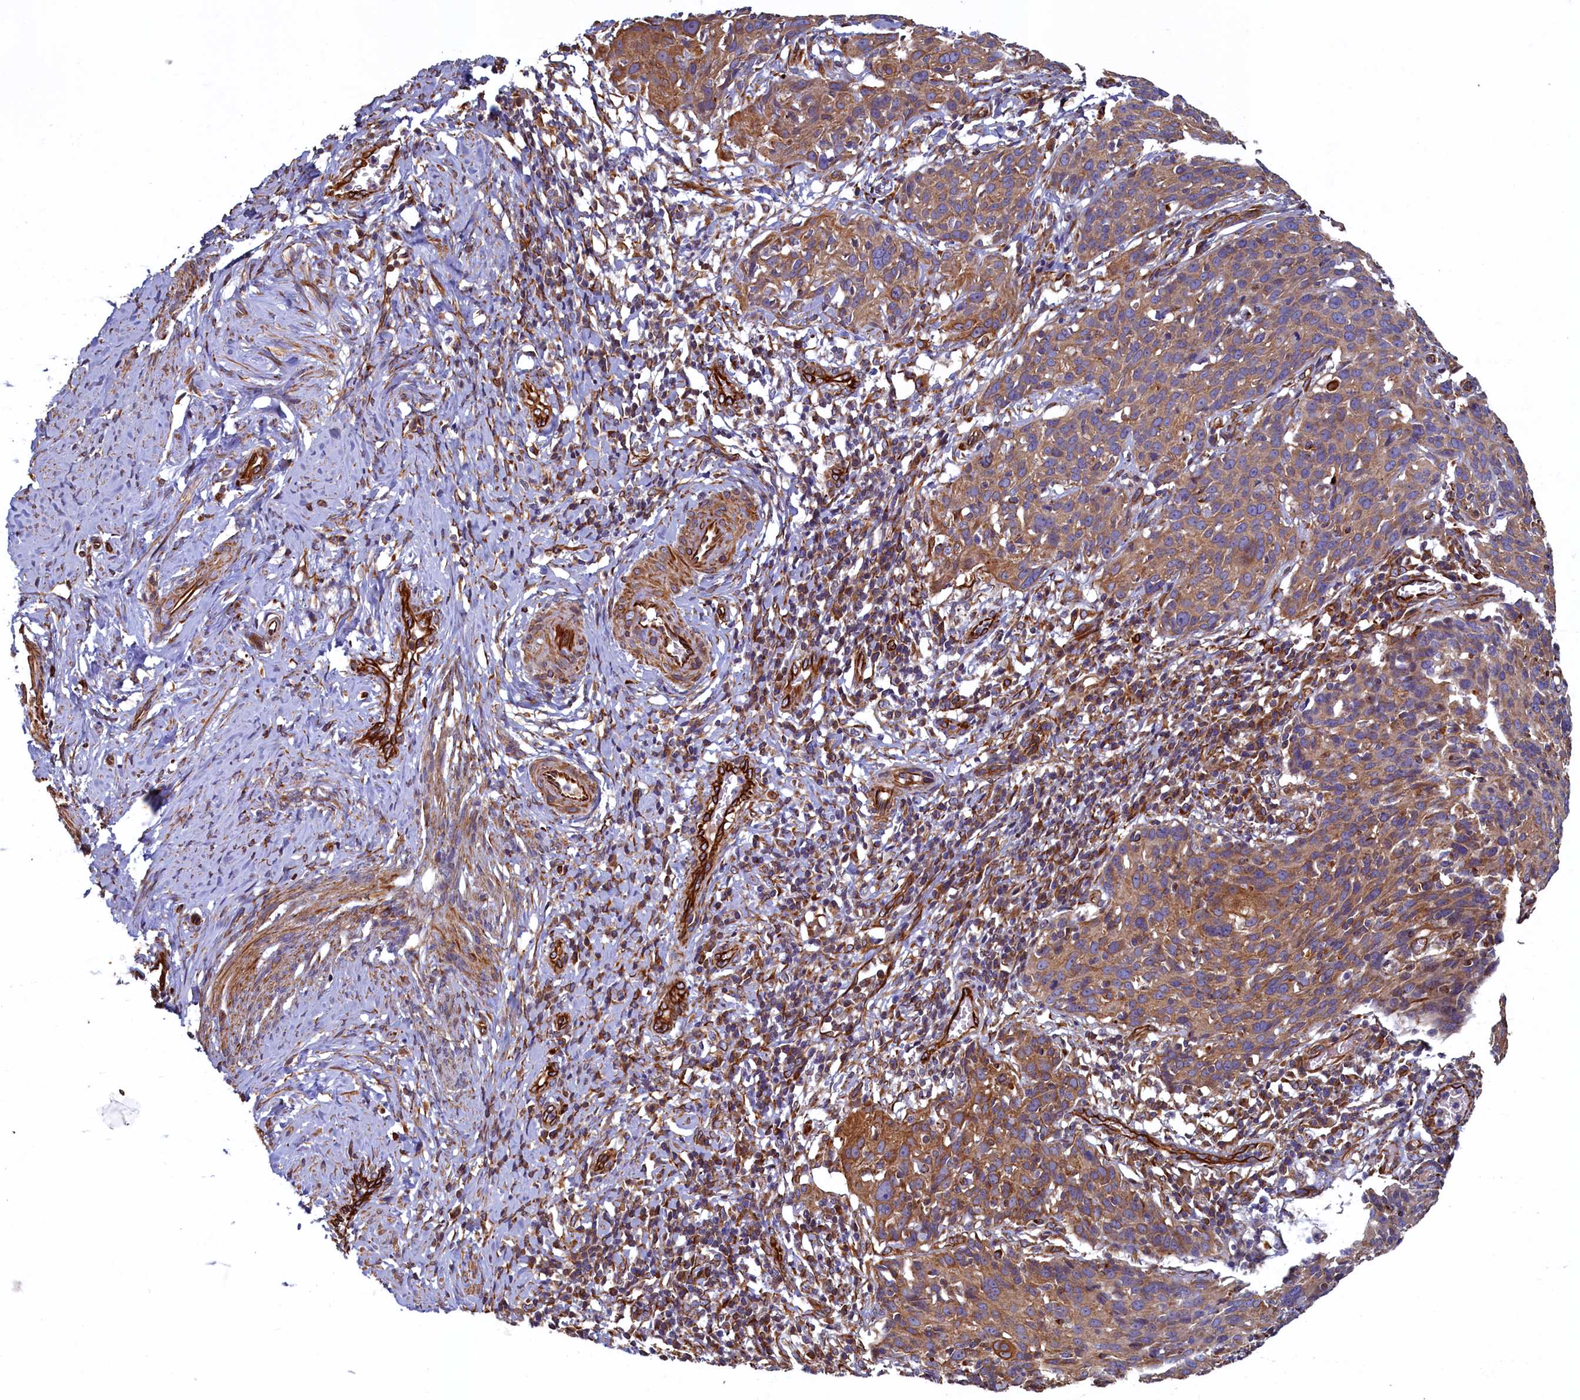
{"staining": {"intensity": "moderate", "quantity": ">75%", "location": "cytoplasmic/membranous"}, "tissue": "cervical cancer", "cell_type": "Tumor cells", "image_type": "cancer", "snomed": [{"axis": "morphology", "description": "Squamous cell carcinoma, NOS"}, {"axis": "topography", "description": "Cervix"}], "caption": "The histopathology image displays staining of squamous cell carcinoma (cervical), revealing moderate cytoplasmic/membranous protein expression (brown color) within tumor cells. (IHC, brightfield microscopy, high magnification).", "gene": "LRRC57", "patient": {"sex": "female", "age": 50}}